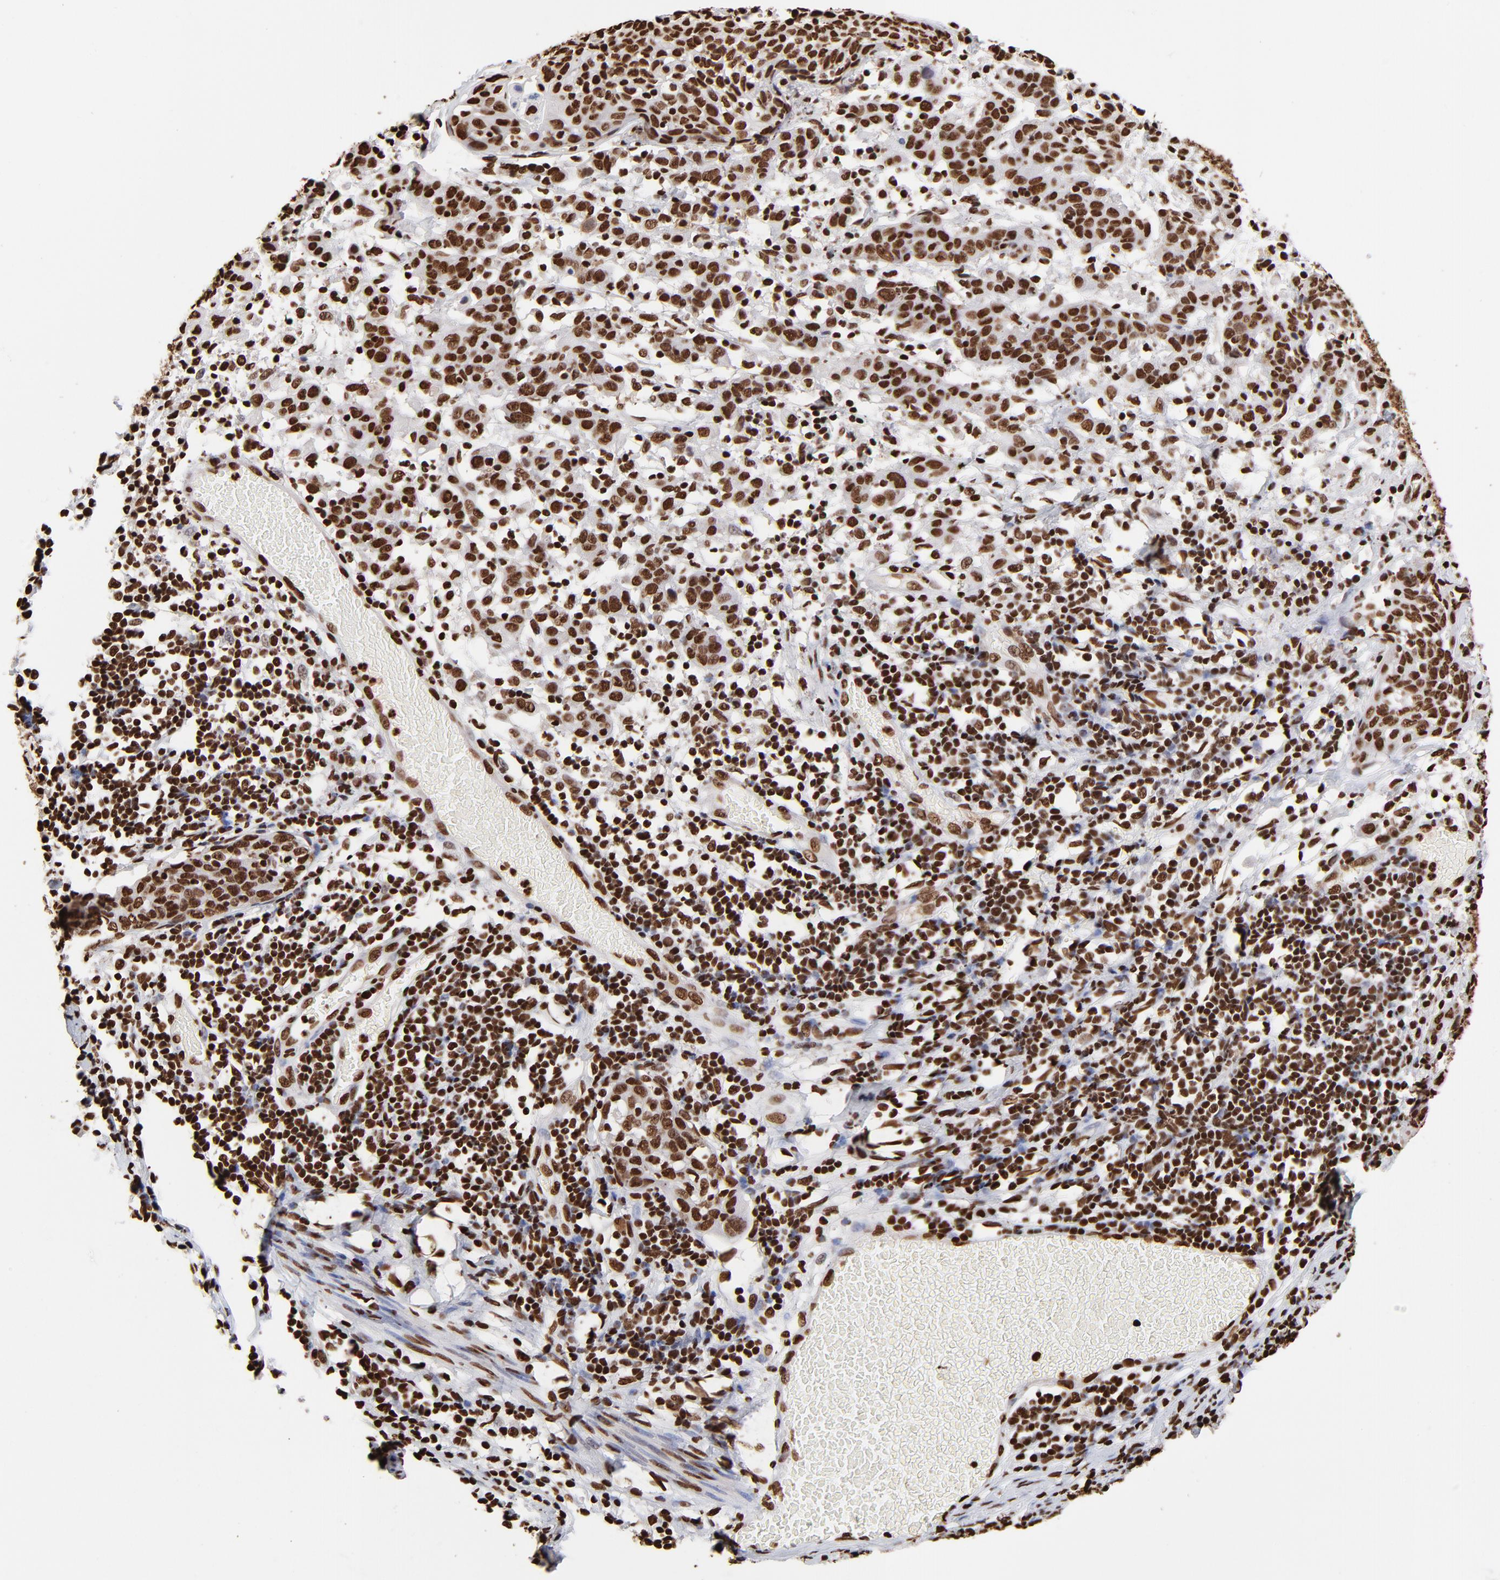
{"staining": {"intensity": "strong", "quantity": ">75%", "location": "nuclear"}, "tissue": "cervical cancer", "cell_type": "Tumor cells", "image_type": "cancer", "snomed": [{"axis": "morphology", "description": "Normal tissue, NOS"}, {"axis": "morphology", "description": "Squamous cell carcinoma, NOS"}, {"axis": "topography", "description": "Cervix"}], "caption": "Immunohistochemistry photomicrograph of human squamous cell carcinoma (cervical) stained for a protein (brown), which exhibits high levels of strong nuclear staining in about >75% of tumor cells.", "gene": "ZNF544", "patient": {"sex": "female", "age": 67}}